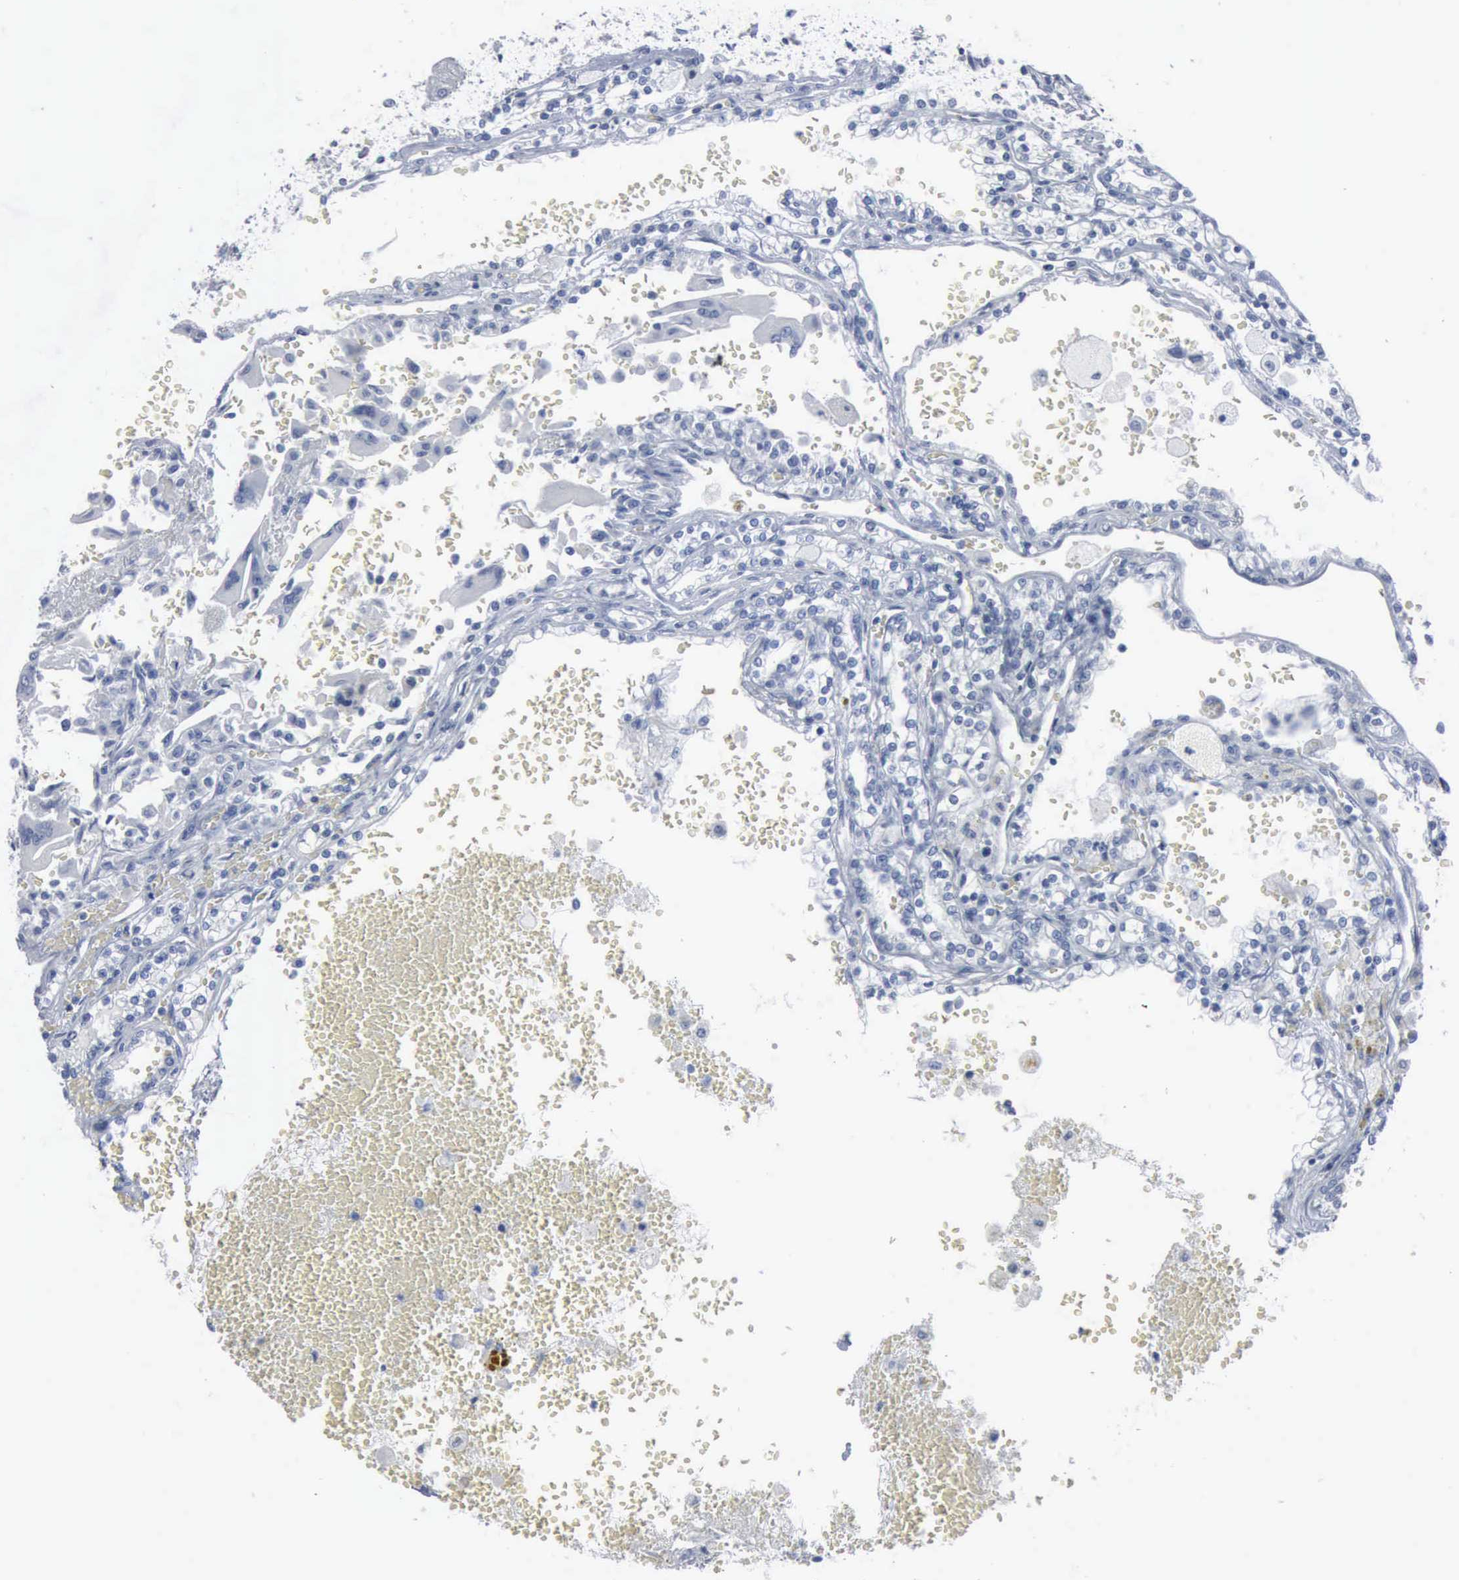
{"staining": {"intensity": "negative", "quantity": "none", "location": "none"}, "tissue": "renal cancer", "cell_type": "Tumor cells", "image_type": "cancer", "snomed": [{"axis": "morphology", "description": "Adenocarcinoma, NOS"}, {"axis": "topography", "description": "Kidney"}], "caption": "Tumor cells show no significant protein staining in renal cancer (adenocarcinoma).", "gene": "DMD", "patient": {"sex": "female", "age": 56}}